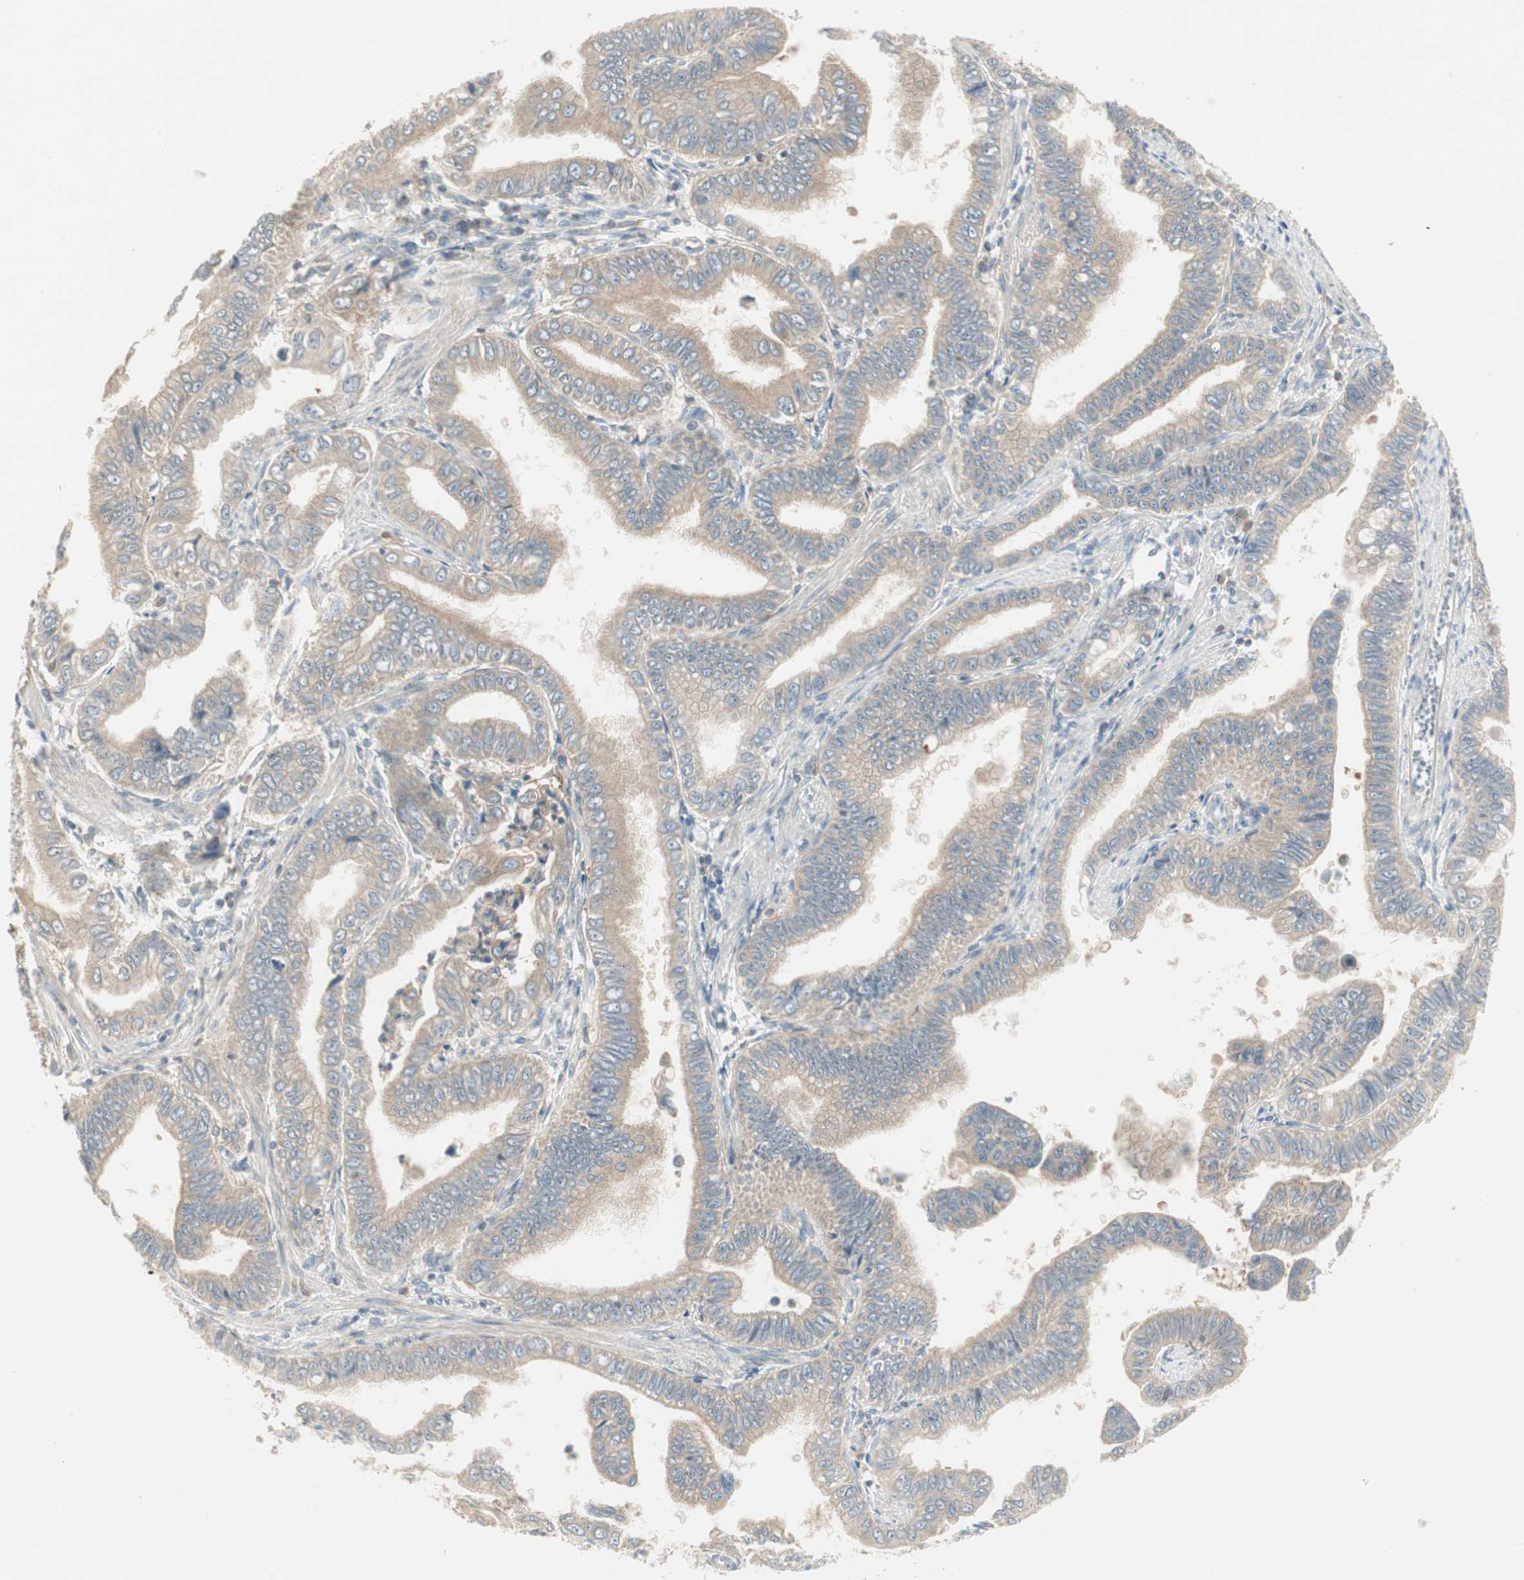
{"staining": {"intensity": "weak", "quantity": ">75%", "location": "cytoplasmic/membranous"}, "tissue": "pancreatic cancer", "cell_type": "Tumor cells", "image_type": "cancer", "snomed": [{"axis": "morphology", "description": "Normal tissue, NOS"}, {"axis": "topography", "description": "Lymph node"}], "caption": "Pancreatic cancer stained for a protein (brown) reveals weak cytoplasmic/membranous positive expression in about >75% of tumor cells.", "gene": "ZFP36", "patient": {"sex": "male", "age": 50}}